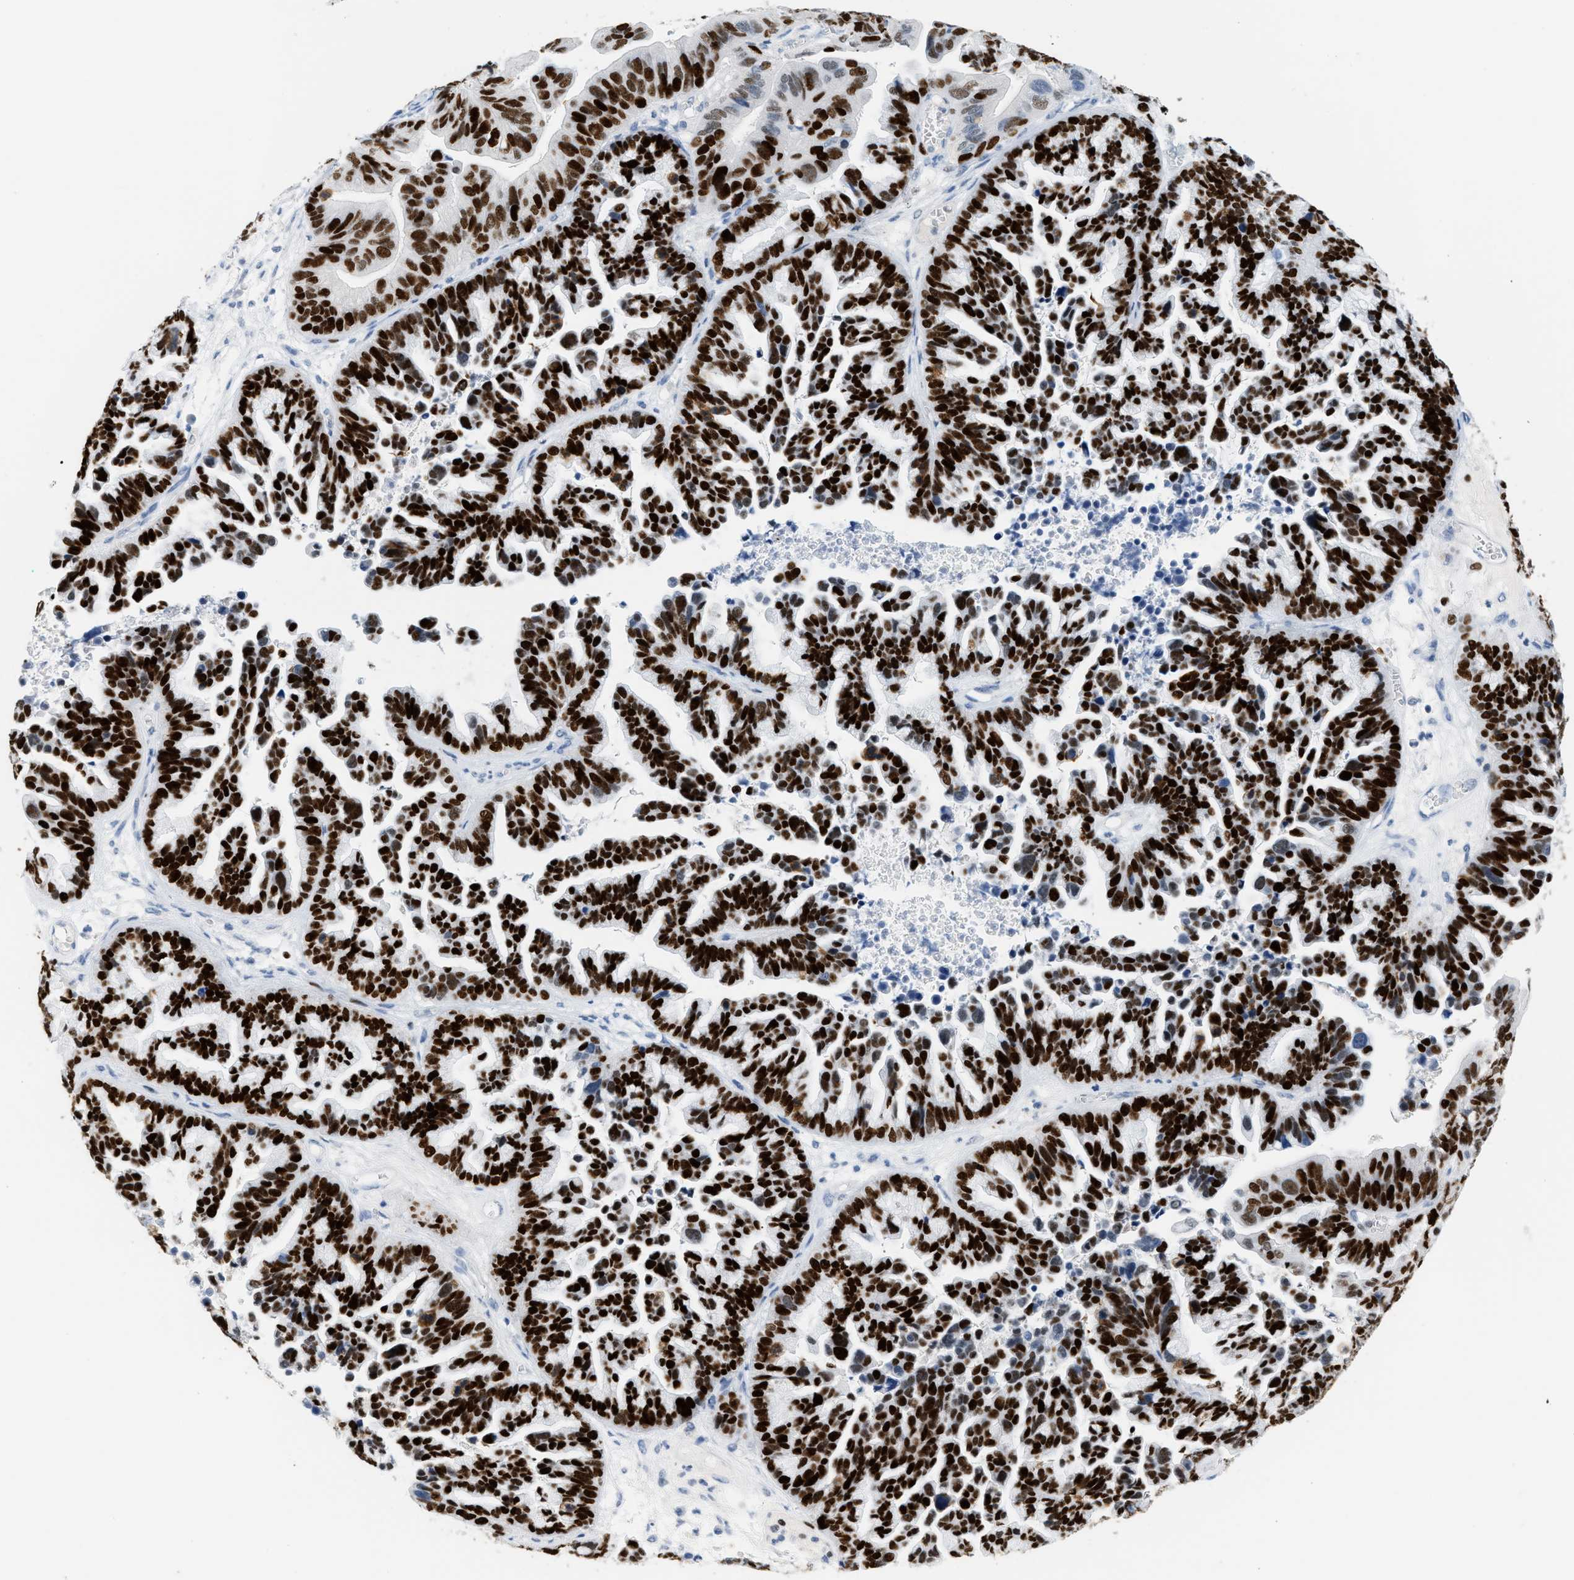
{"staining": {"intensity": "strong", "quantity": ">75%", "location": "nuclear"}, "tissue": "ovarian cancer", "cell_type": "Tumor cells", "image_type": "cancer", "snomed": [{"axis": "morphology", "description": "Cystadenocarcinoma, serous, NOS"}, {"axis": "topography", "description": "Ovary"}], "caption": "An immunohistochemistry image of neoplastic tissue is shown. Protein staining in brown highlights strong nuclear positivity in ovarian cancer within tumor cells.", "gene": "MCM7", "patient": {"sex": "female", "age": 56}}